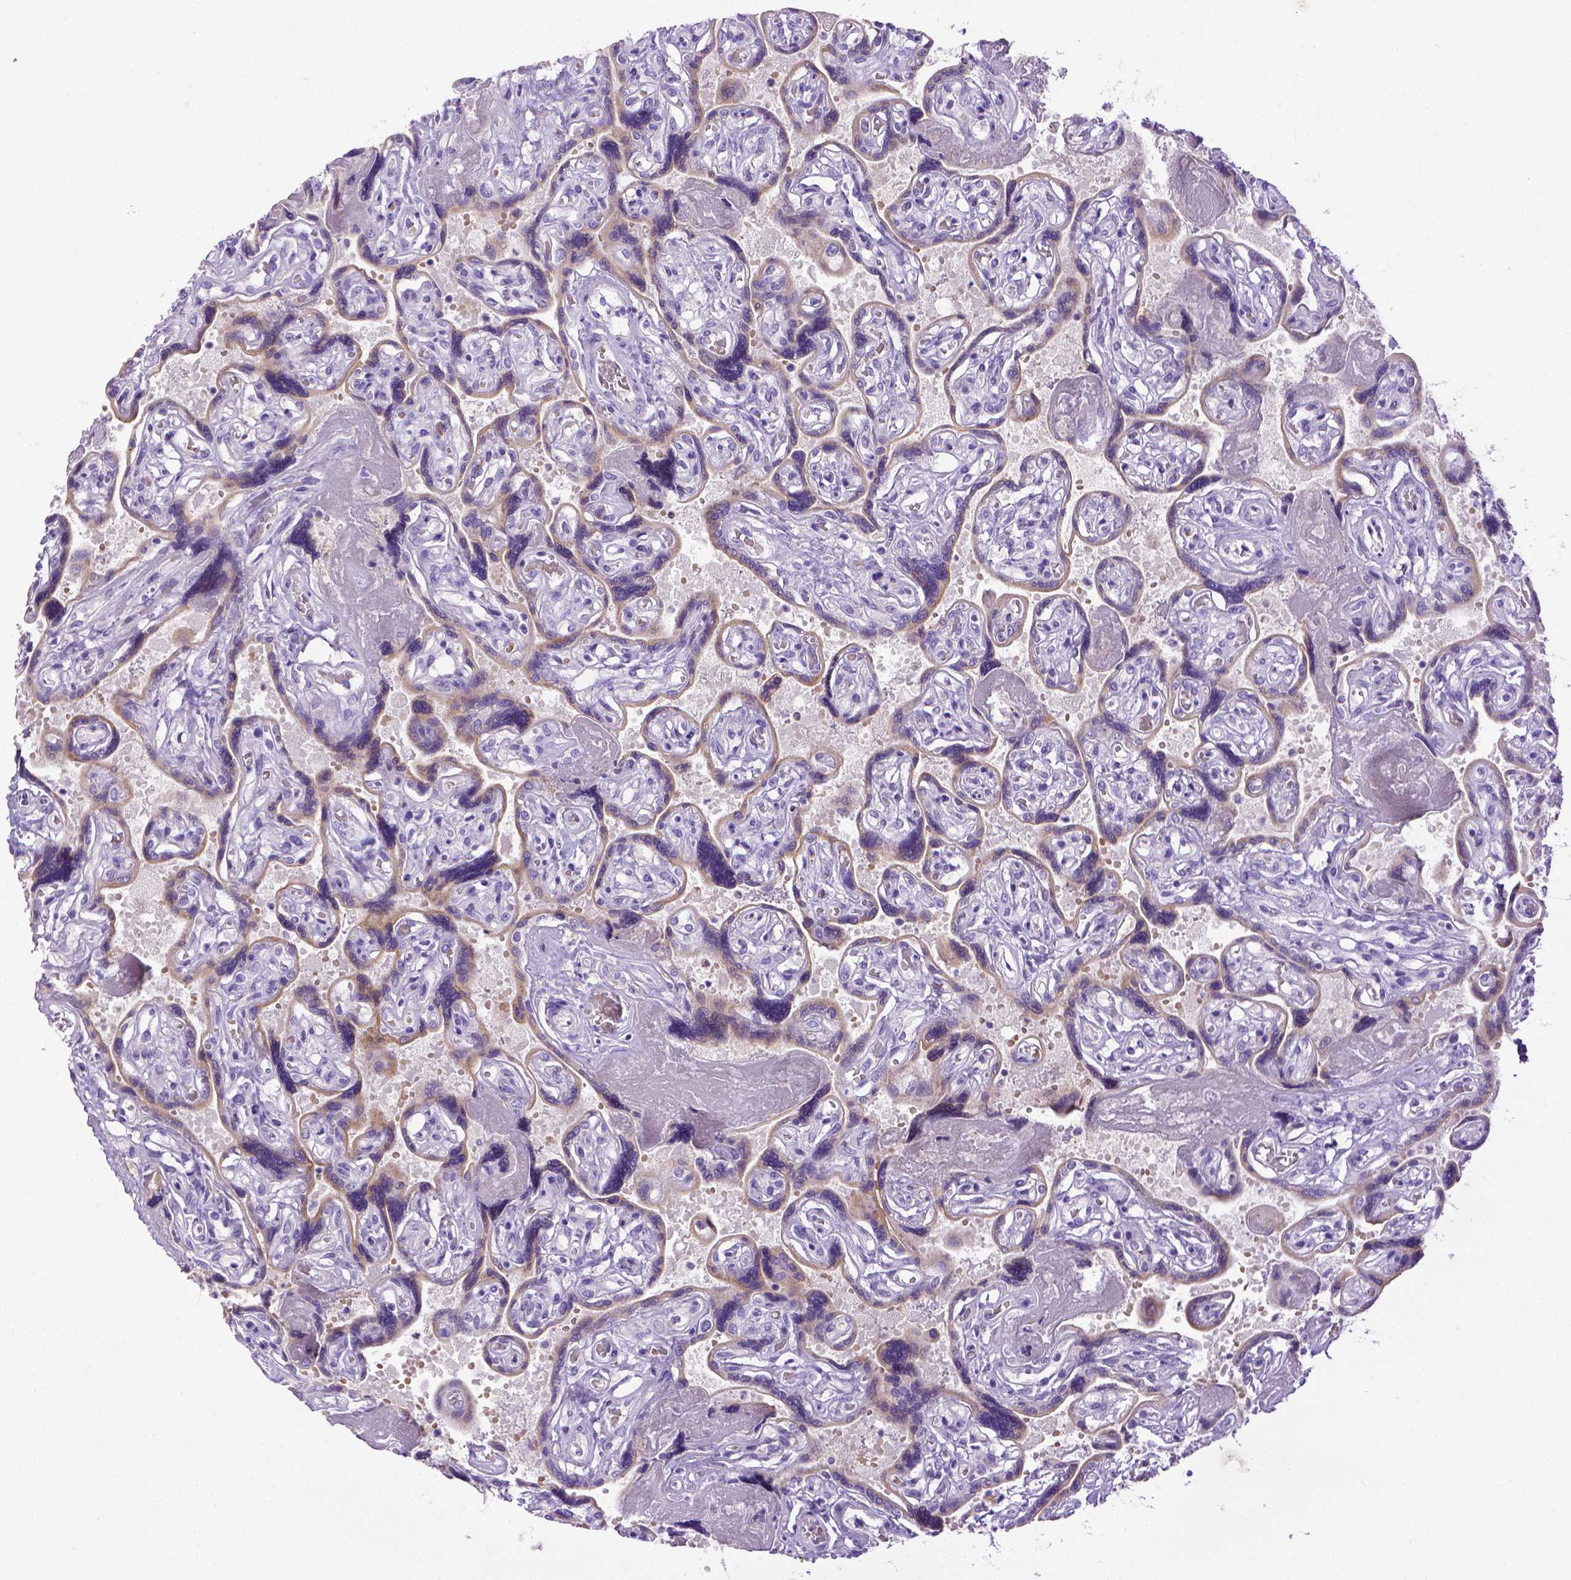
{"staining": {"intensity": "negative", "quantity": "none", "location": "none"}, "tissue": "placenta", "cell_type": "Decidual cells", "image_type": "normal", "snomed": [{"axis": "morphology", "description": "Normal tissue, NOS"}, {"axis": "topography", "description": "Placenta"}], "caption": "Immunohistochemistry (IHC) of normal placenta reveals no positivity in decidual cells.", "gene": "BAAT", "patient": {"sex": "female", "age": 32}}